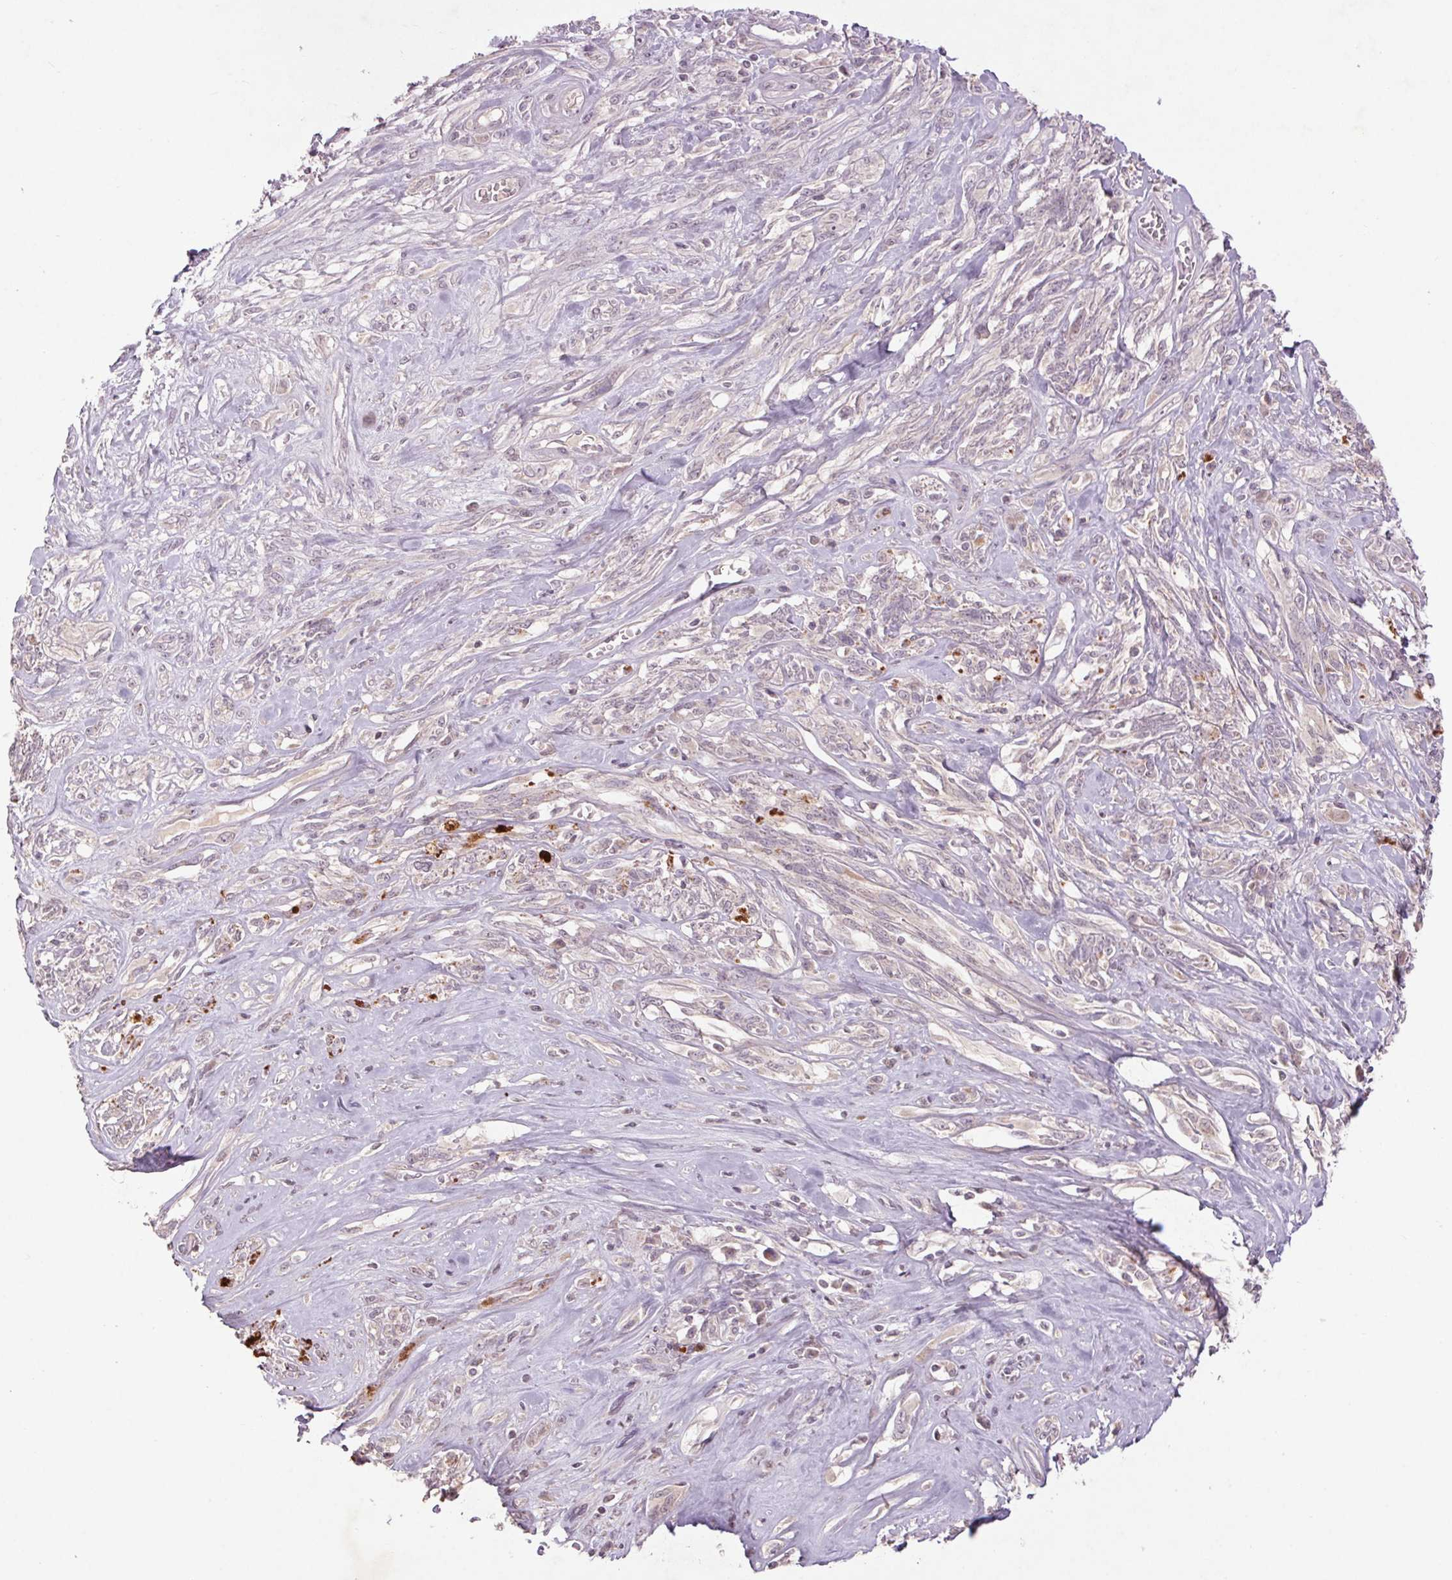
{"staining": {"intensity": "negative", "quantity": "none", "location": "none"}, "tissue": "melanoma", "cell_type": "Tumor cells", "image_type": "cancer", "snomed": [{"axis": "morphology", "description": "Malignant melanoma, NOS"}, {"axis": "topography", "description": "Skin"}], "caption": "Tumor cells show no significant protein staining in melanoma. (Brightfield microscopy of DAB (3,3'-diaminobenzidine) immunohistochemistry at high magnification).", "gene": "KLRC3", "patient": {"sex": "female", "age": 91}}